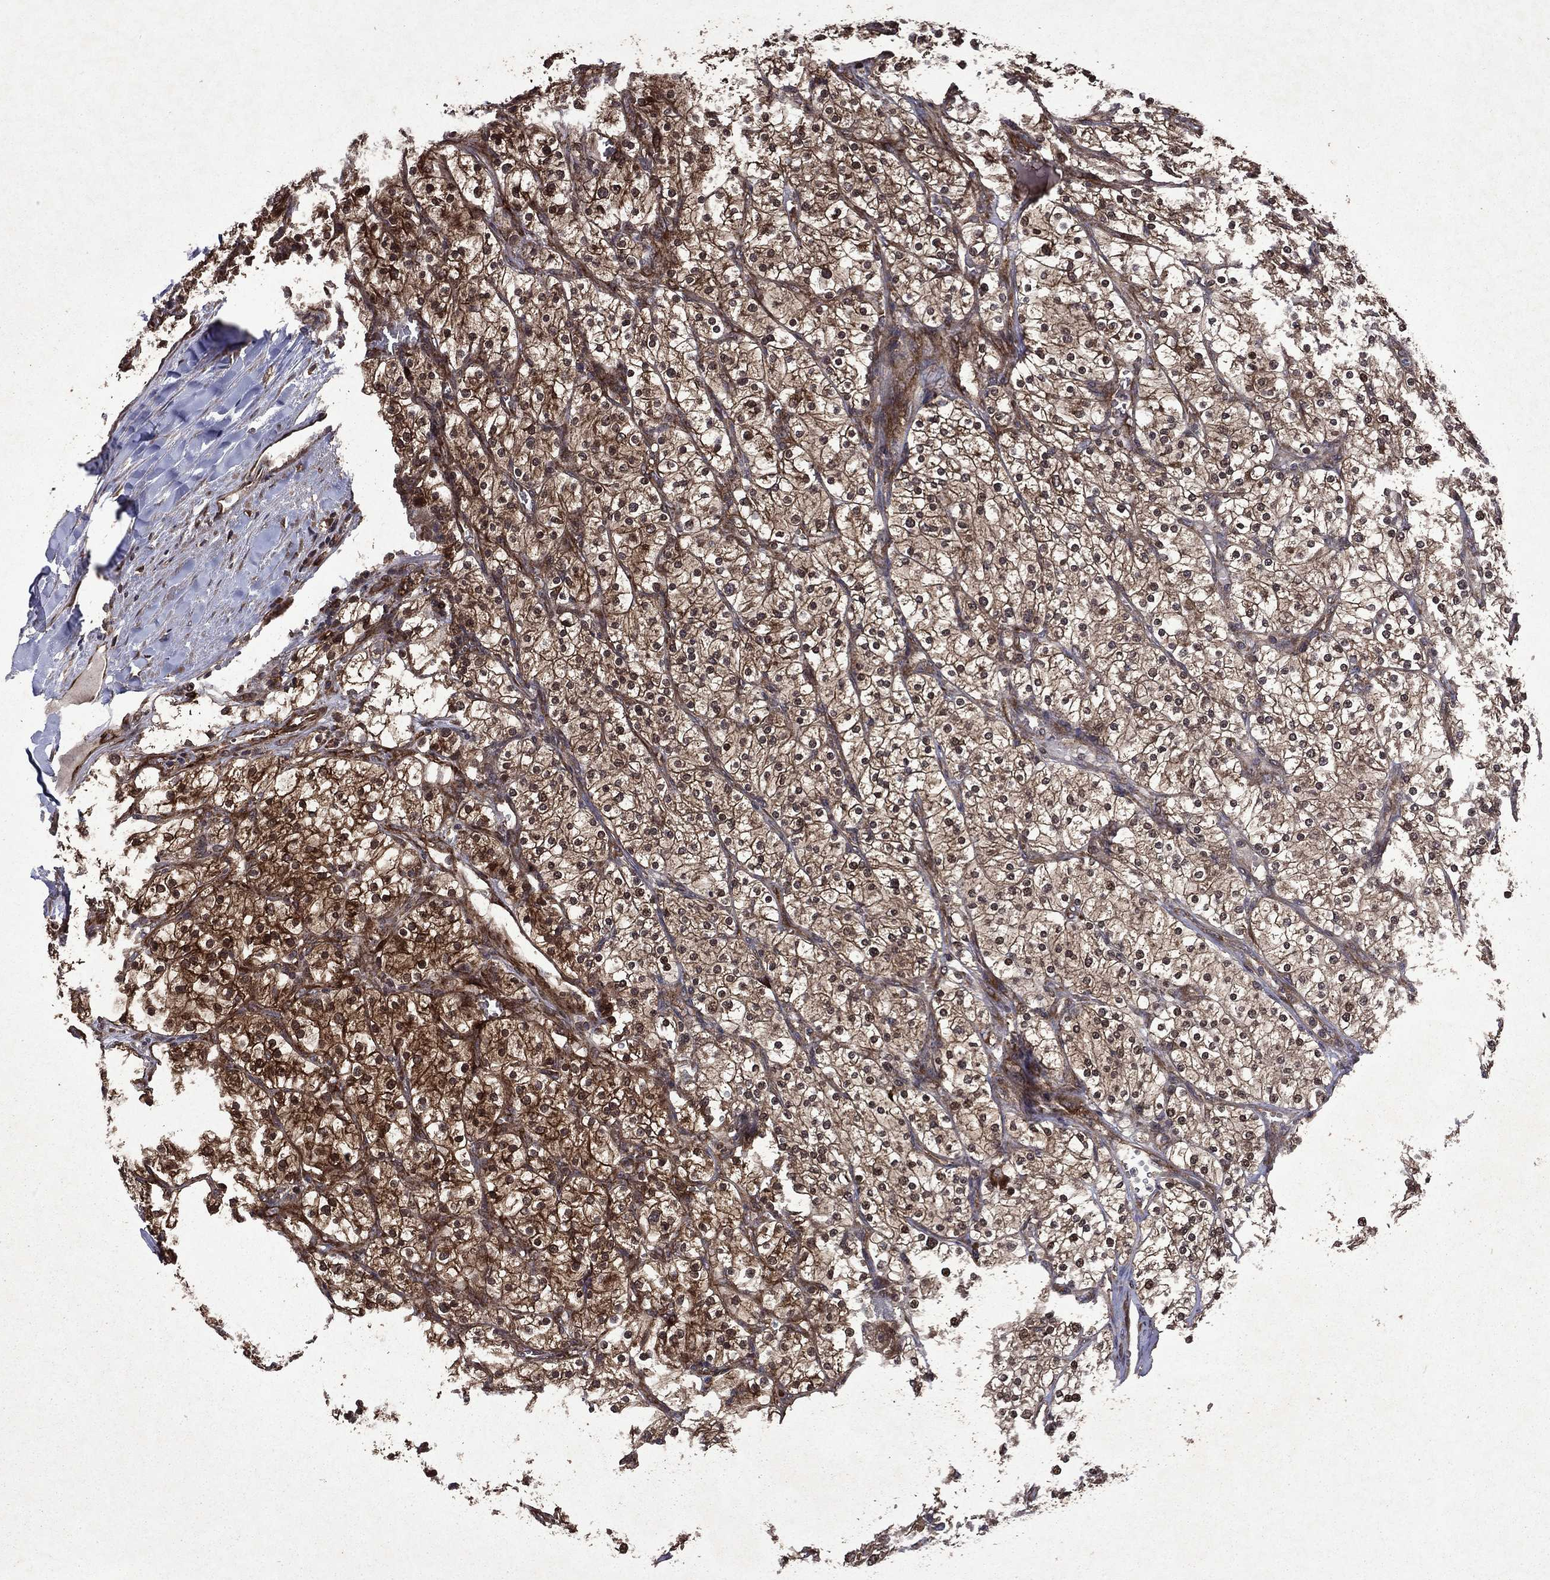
{"staining": {"intensity": "strong", "quantity": ">75%", "location": "cytoplasmic/membranous,nuclear"}, "tissue": "renal cancer", "cell_type": "Tumor cells", "image_type": "cancer", "snomed": [{"axis": "morphology", "description": "Adenocarcinoma, NOS"}, {"axis": "topography", "description": "Kidney"}], "caption": "IHC staining of adenocarcinoma (renal), which demonstrates high levels of strong cytoplasmic/membranous and nuclear expression in approximately >75% of tumor cells indicating strong cytoplasmic/membranous and nuclear protein expression. The staining was performed using DAB (brown) for protein detection and nuclei were counterstained in hematoxylin (blue).", "gene": "EIF2B4", "patient": {"sex": "male", "age": 80}}